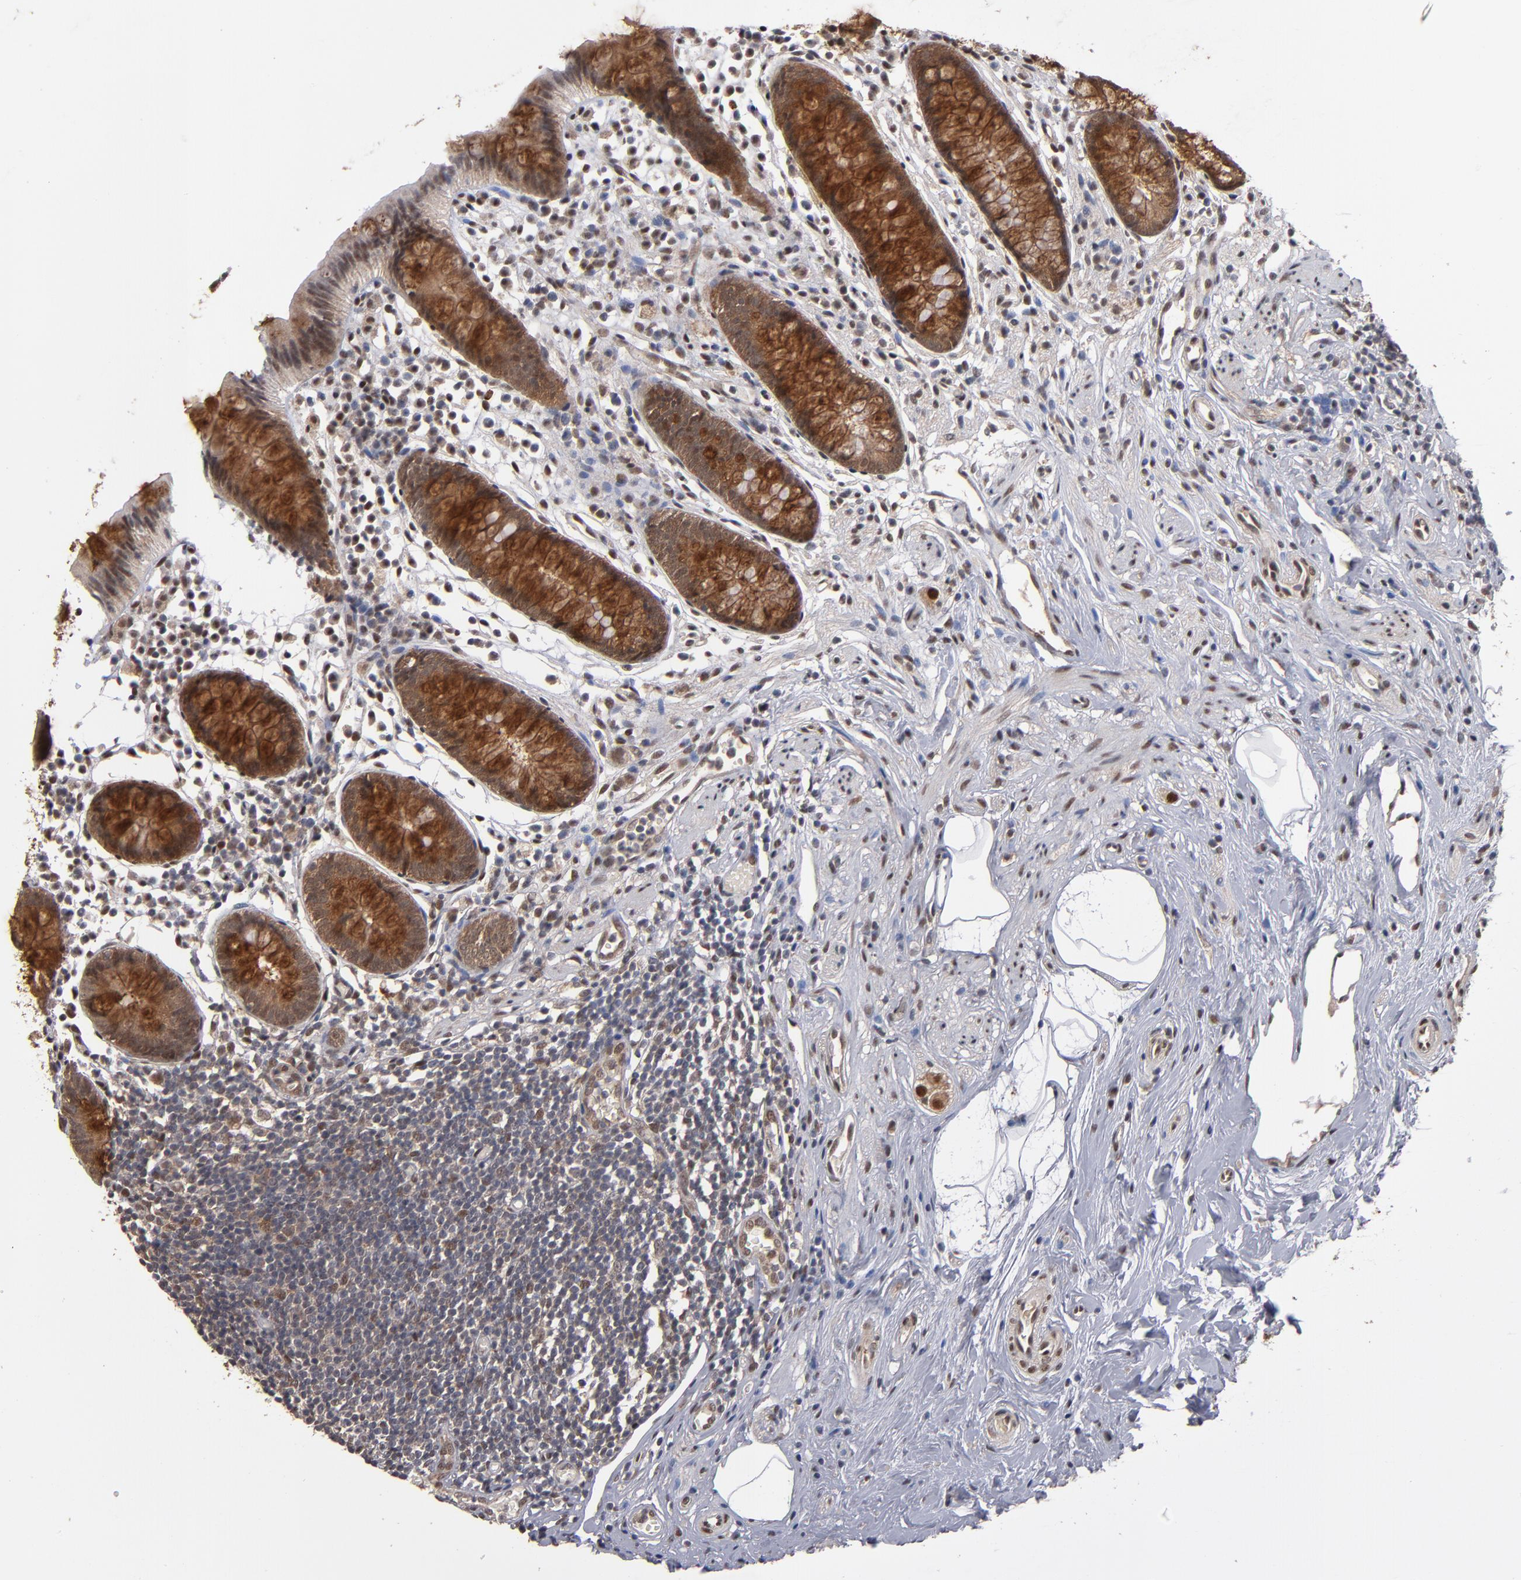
{"staining": {"intensity": "moderate", "quantity": ">75%", "location": "cytoplasmic/membranous,nuclear"}, "tissue": "appendix", "cell_type": "Glandular cells", "image_type": "normal", "snomed": [{"axis": "morphology", "description": "Normal tissue, NOS"}, {"axis": "topography", "description": "Appendix"}], "caption": "IHC (DAB (3,3'-diaminobenzidine)) staining of unremarkable human appendix demonstrates moderate cytoplasmic/membranous,nuclear protein staining in about >75% of glandular cells.", "gene": "HUWE1", "patient": {"sex": "male", "age": 38}}